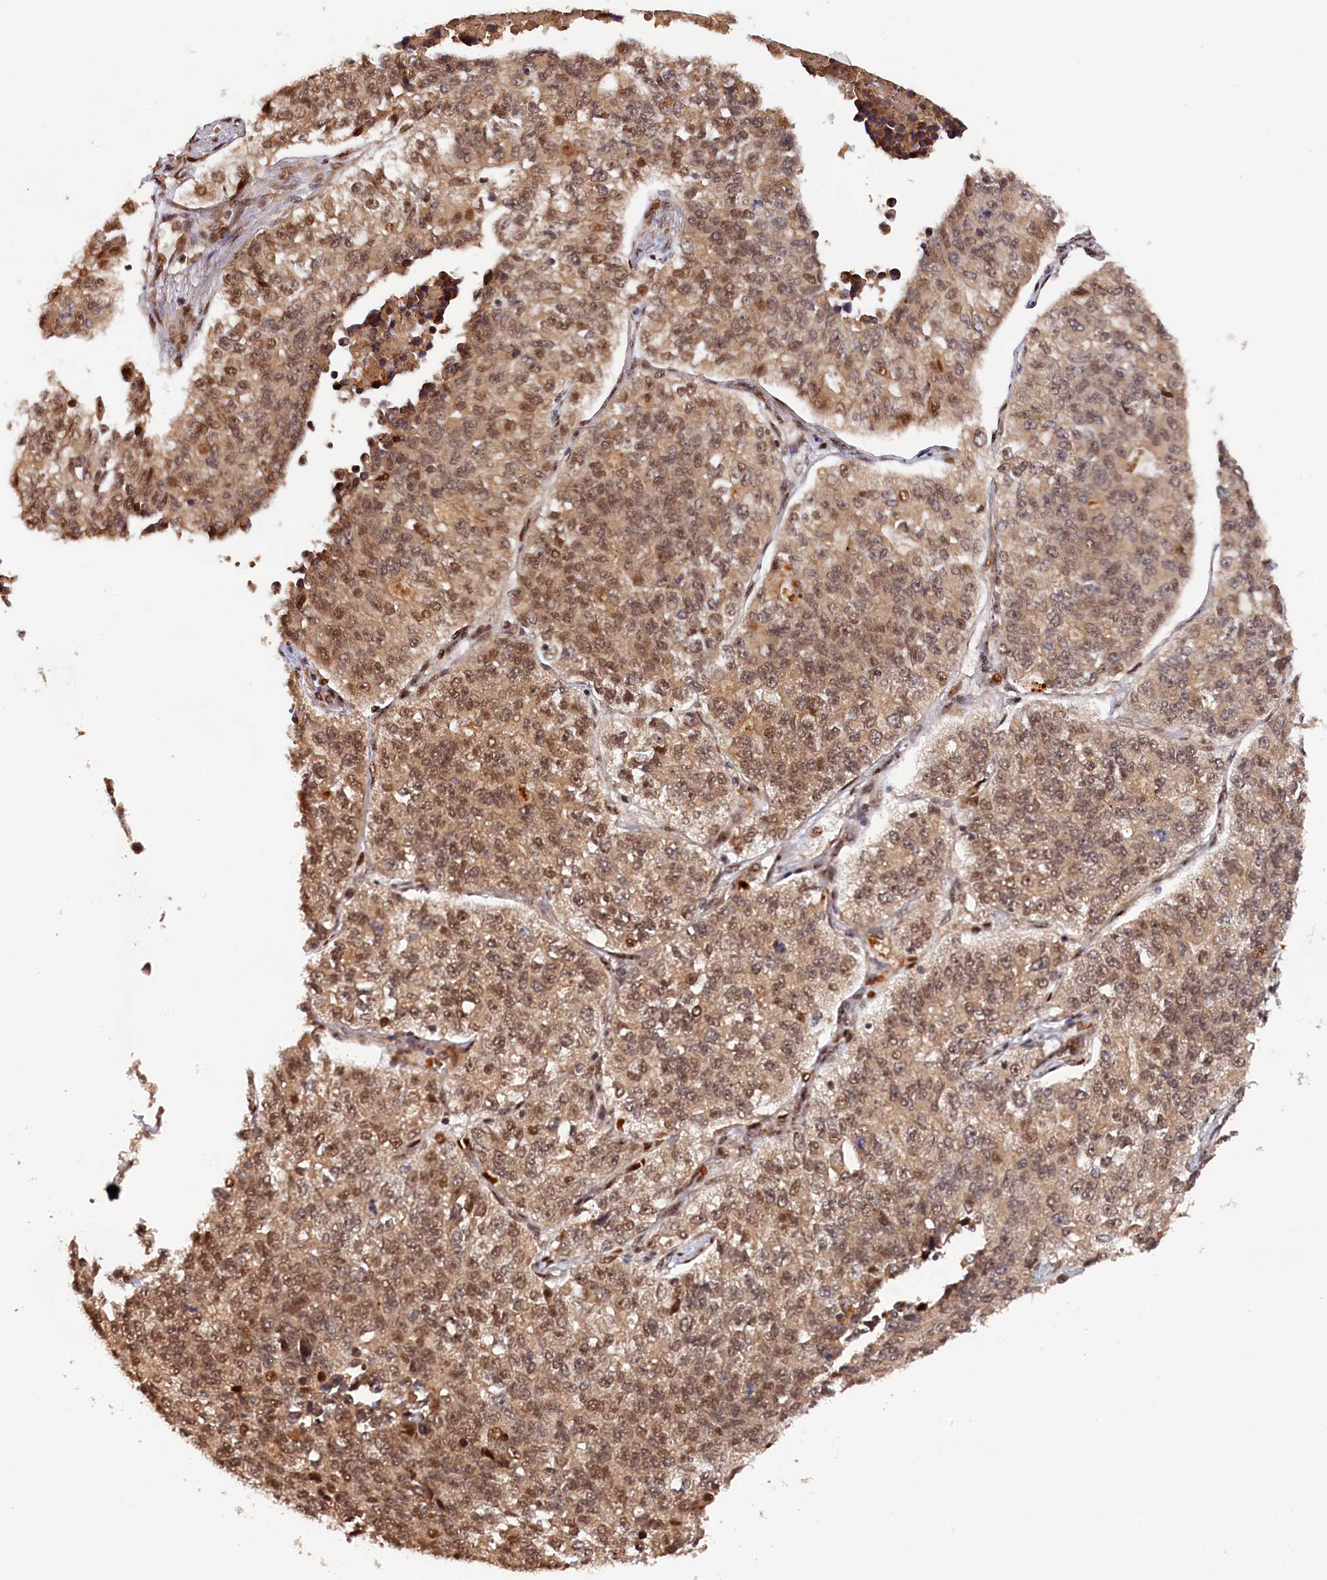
{"staining": {"intensity": "moderate", "quantity": ">75%", "location": "cytoplasmic/membranous,nuclear"}, "tissue": "lung cancer", "cell_type": "Tumor cells", "image_type": "cancer", "snomed": [{"axis": "morphology", "description": "Adenocarcinoma, NOS"}, {"axis": "topography", "description": "Lung"}], "caption": "Lung cancer (adenocarcinoma) tissue displays moderate cytoplasmic/membranous and nuclear expression in about >75% of tumor cells", "gene": "ANKRD24", "patient": {"sex": "male", "age": 49}}